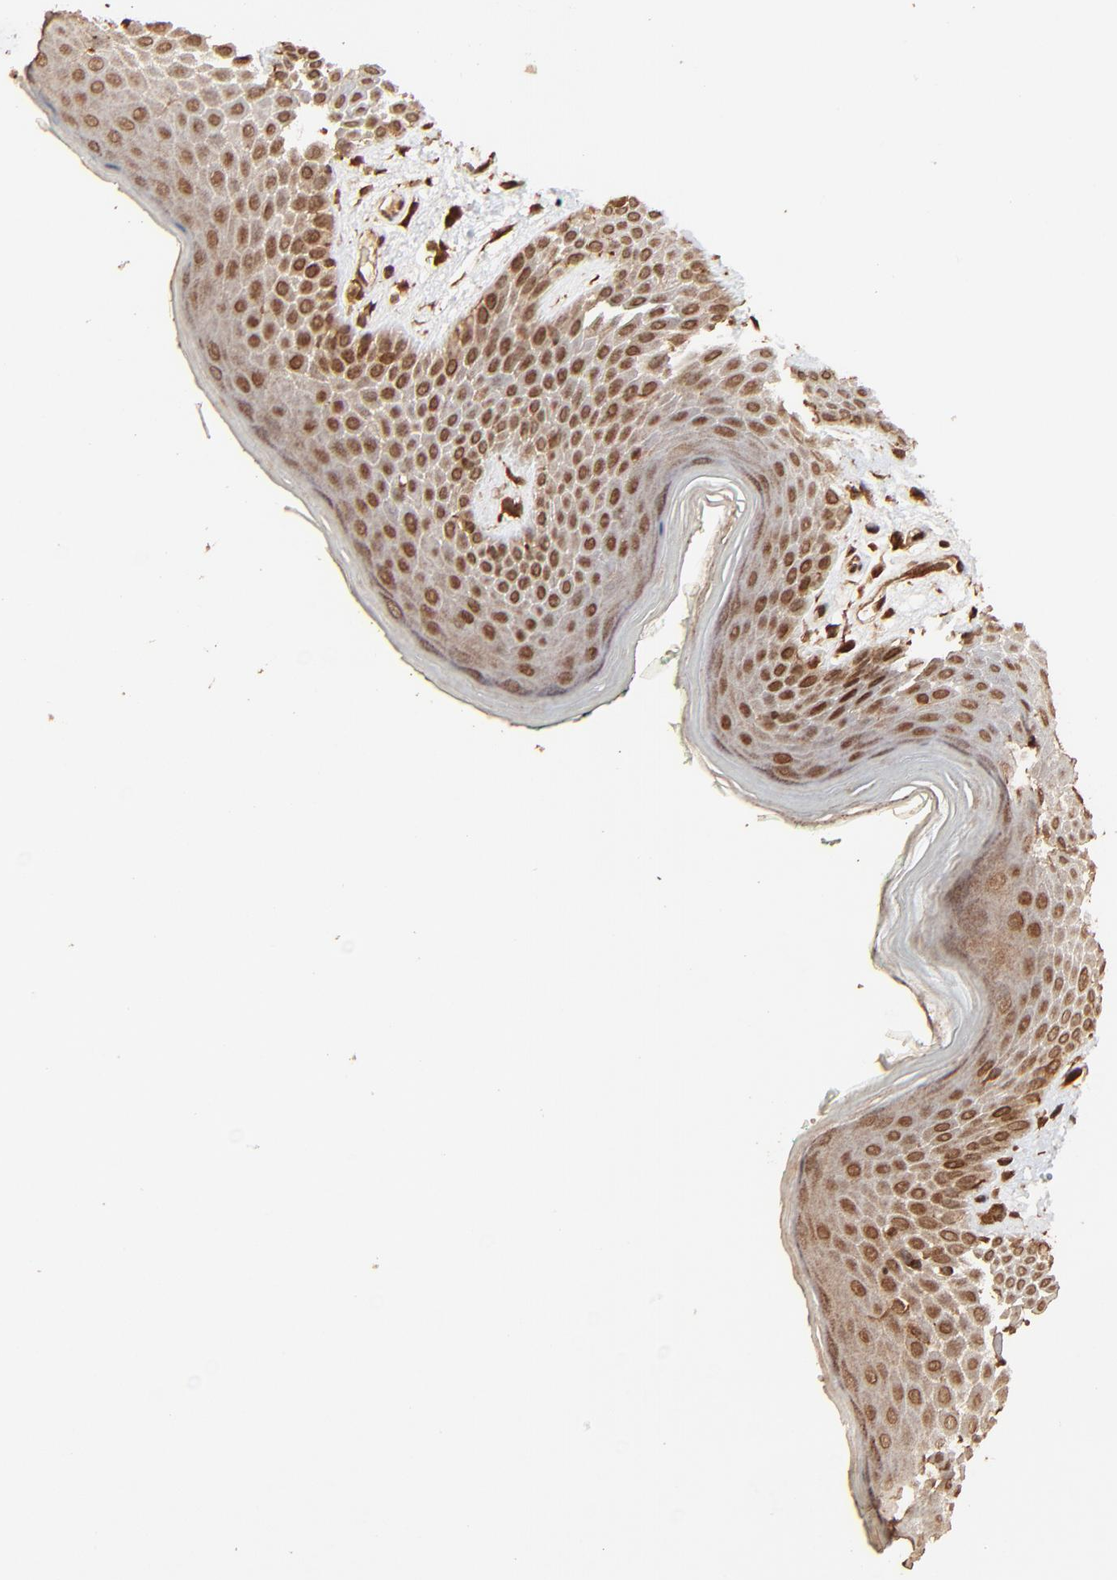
{"staining": {"intensity": "strong", "quantity": ">75%", "location": "cytoplasmic/membranous,nuclear"}, "tissue": "skin", "cell_type": "Epidermal cells", "image_type": "normal", "snomed": [{"axis": "morphology", "description": "Normal tissue, NOS"}, {"axis": "topography", "description": "Anal"}], "caption": "IHC micrograph of benign human skin stained for a protein (brown), which demonstrates high levels of strong cytoplasmic/membranous,nuclear staining in about >75% of epidermal cells.", "gene": "FAM227A", "patient": {"sex": "male", "age": 74}}